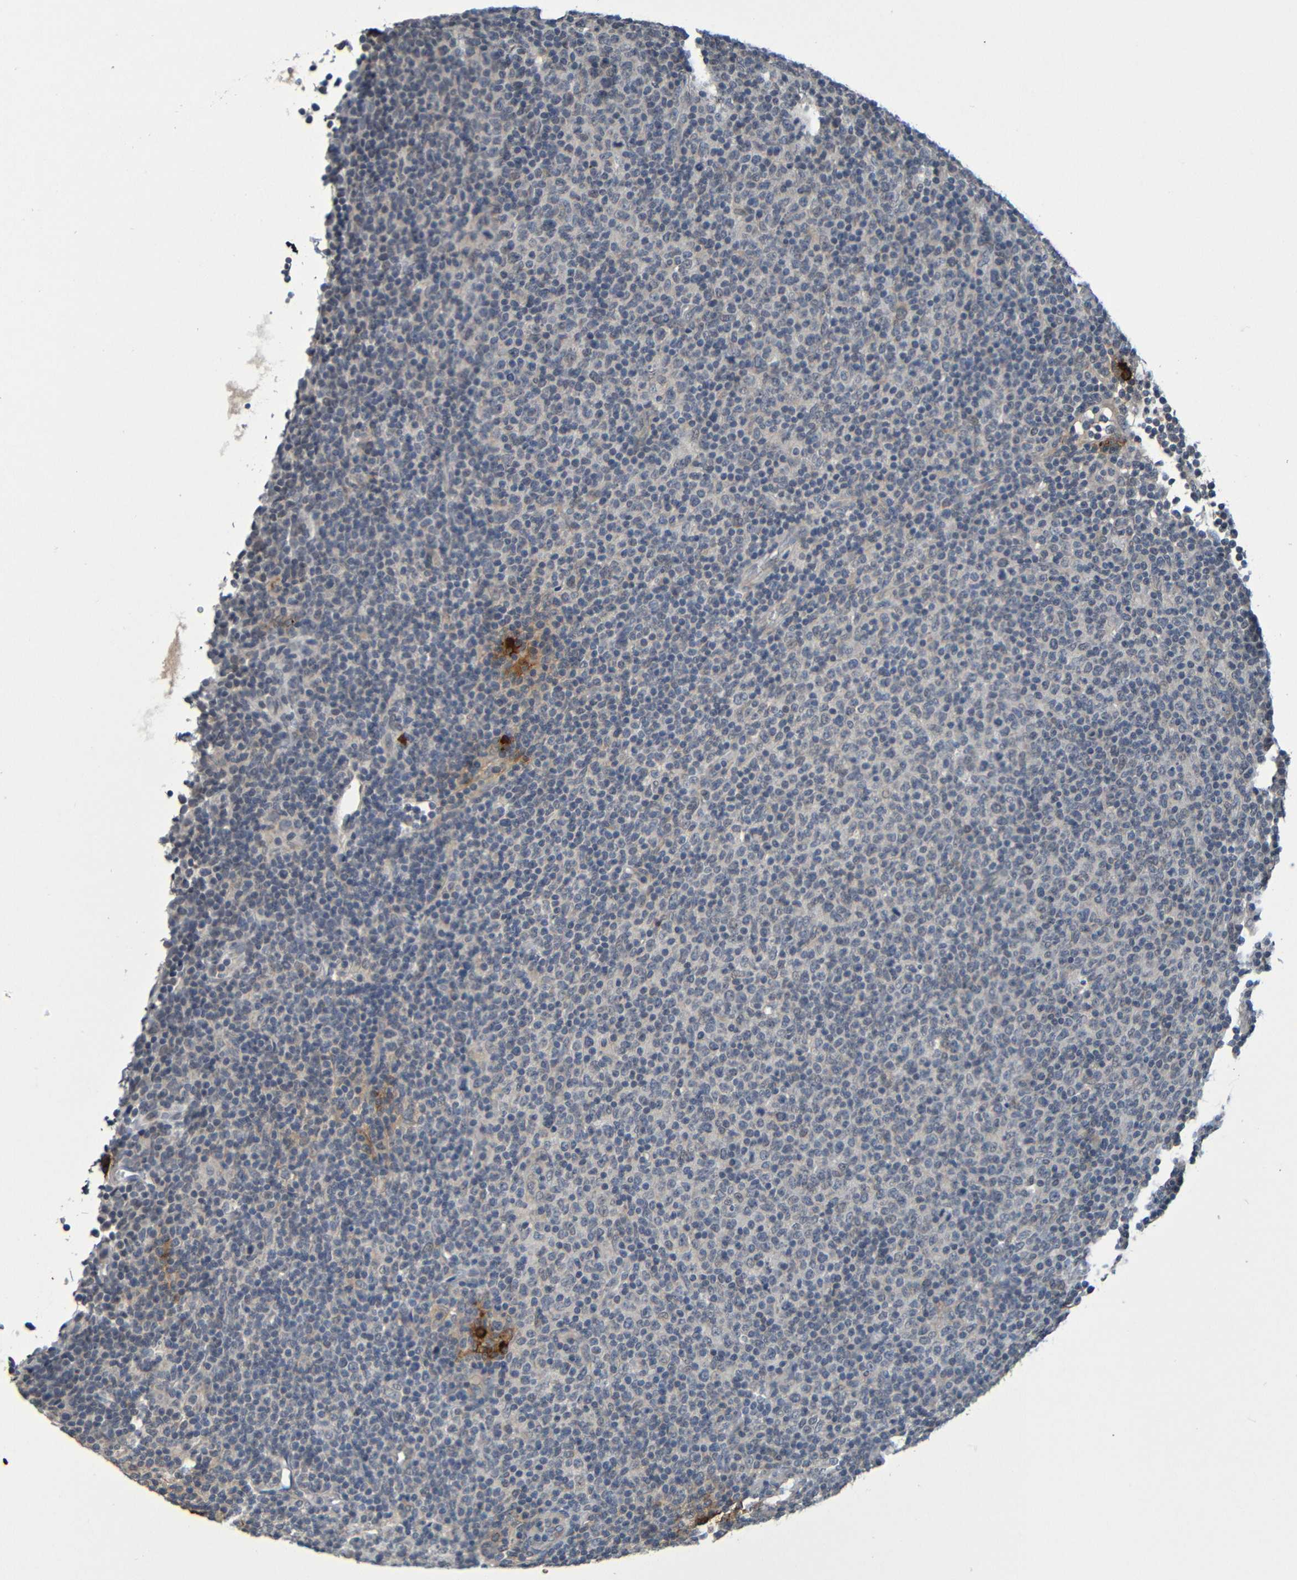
{"staining": {"intensity": "moderate", "quantity": "<25%", "location": "cytoplasmic/membranous"}, "tissue": "lymphoma", "cell_type": "Tumor cells", "image_type": "cancer", "snomed": [{"axis": "morphology", "description": "Malignant lymphoma, non-Hodgkin's type, Low grade"}, {"axis": "topography", "description": "Lymph node"}], "caption": "This is an image of immunohistochemistry staining of lymphoma, which shows moderate expression in the cytoplasmic/membranous of tumor cells.", "gene": "C3AR1", "patient": {"sex": "male", "age": 70}}